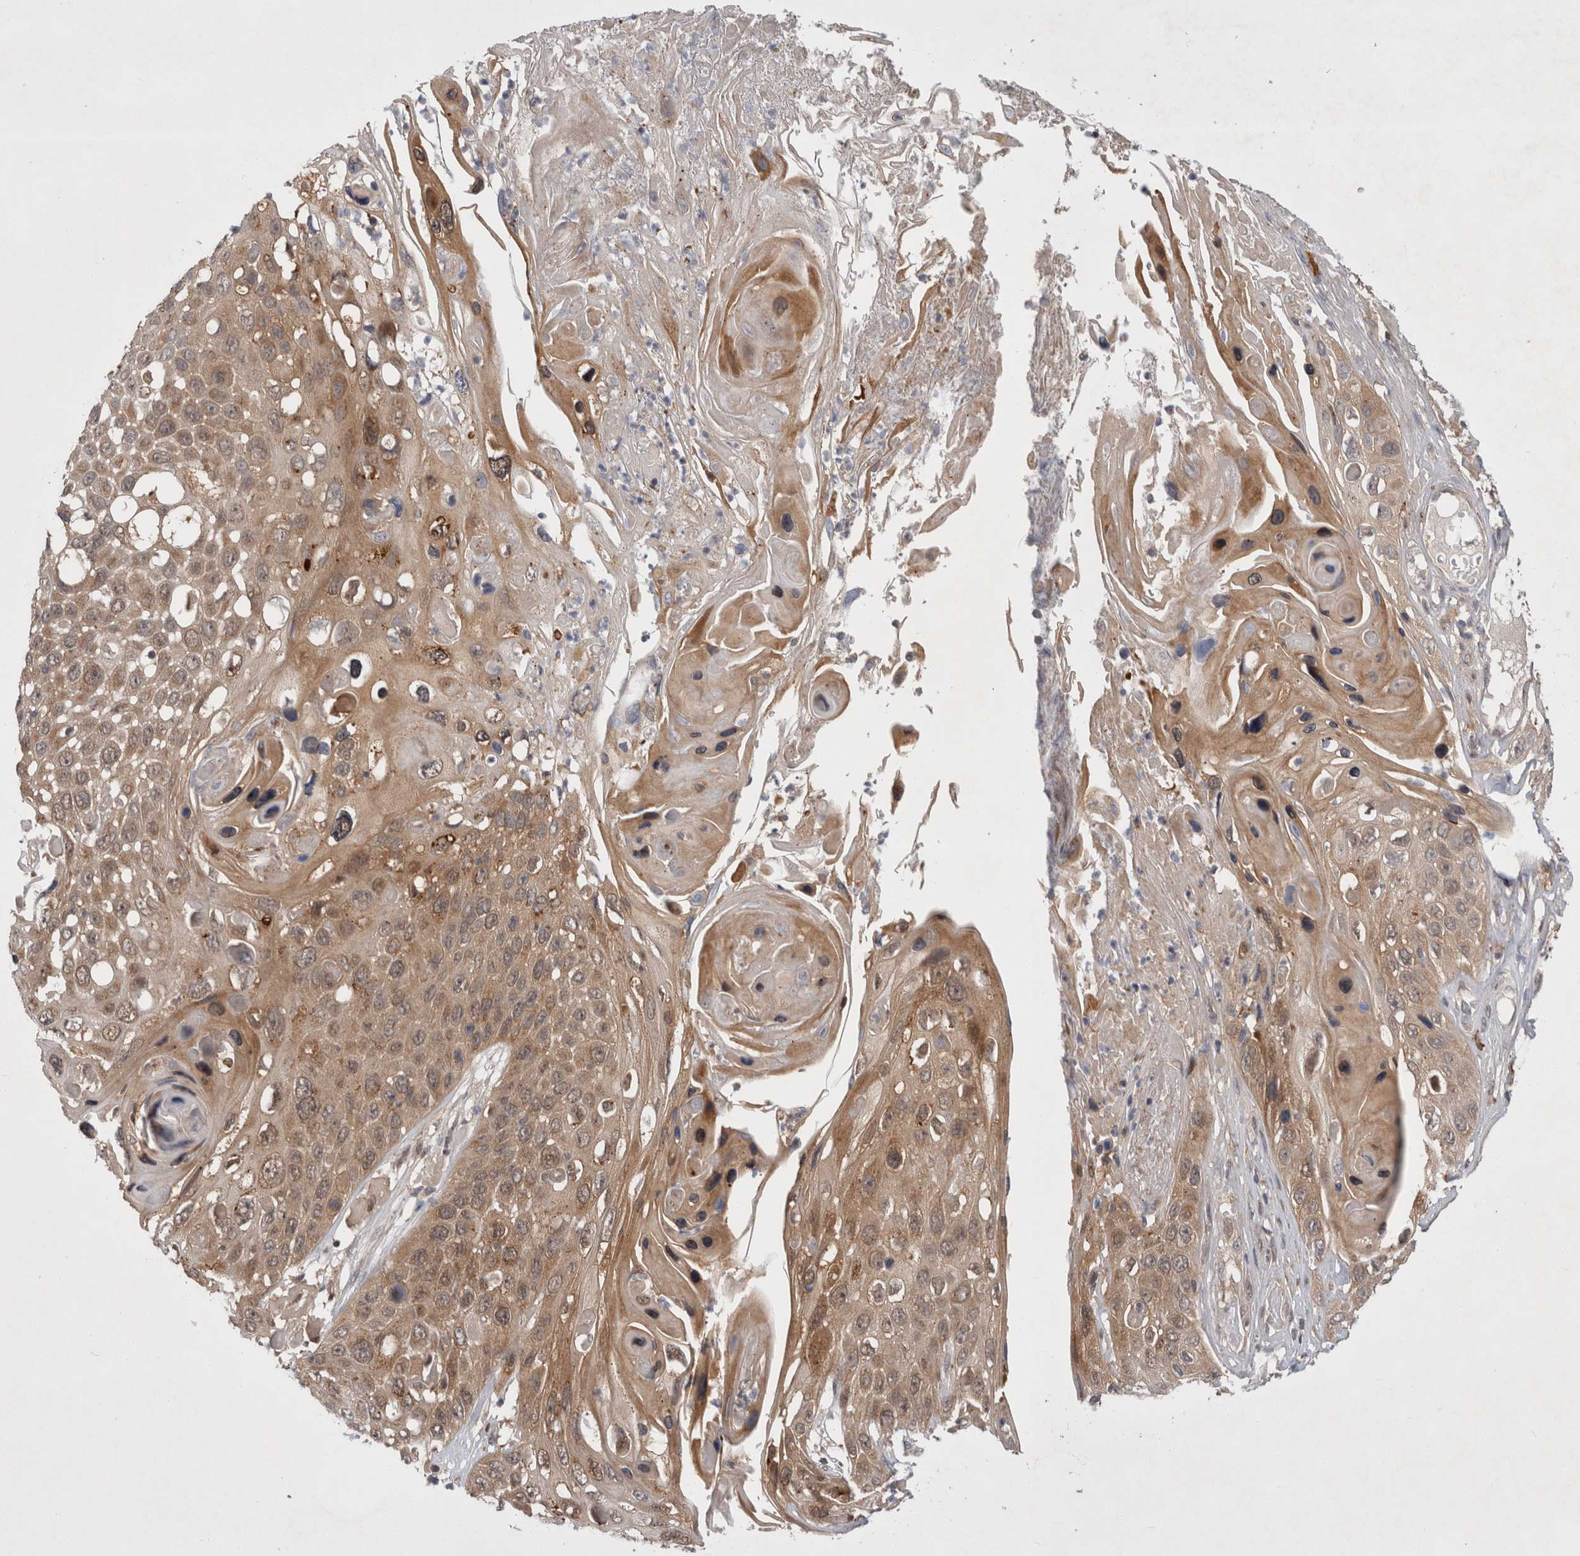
{"staining": {"intensity": "moderate", "quantity": ">75%", "location": "cytoplasmic/membranous"}, "tissue": "skin cancer", "cell_type": "Tumor cells", "image_type": "cancer", "snomed": [{"axis": "morphology", "description": "Squamous cell carcinoma, NOS"}, {"axis": "topography", "description": "Skin"}], "caption": "The micrograph reveals staining of squamous cell carcinoma (skin), revealing moderate cytoplasmic/membranous protein staining (brown color) within tumor cells. (brown staining indicates protein expression, while blue staining denotes nuclei).", "gene": "MRPL37", "patient": {"sex": "male", "age": 55}}